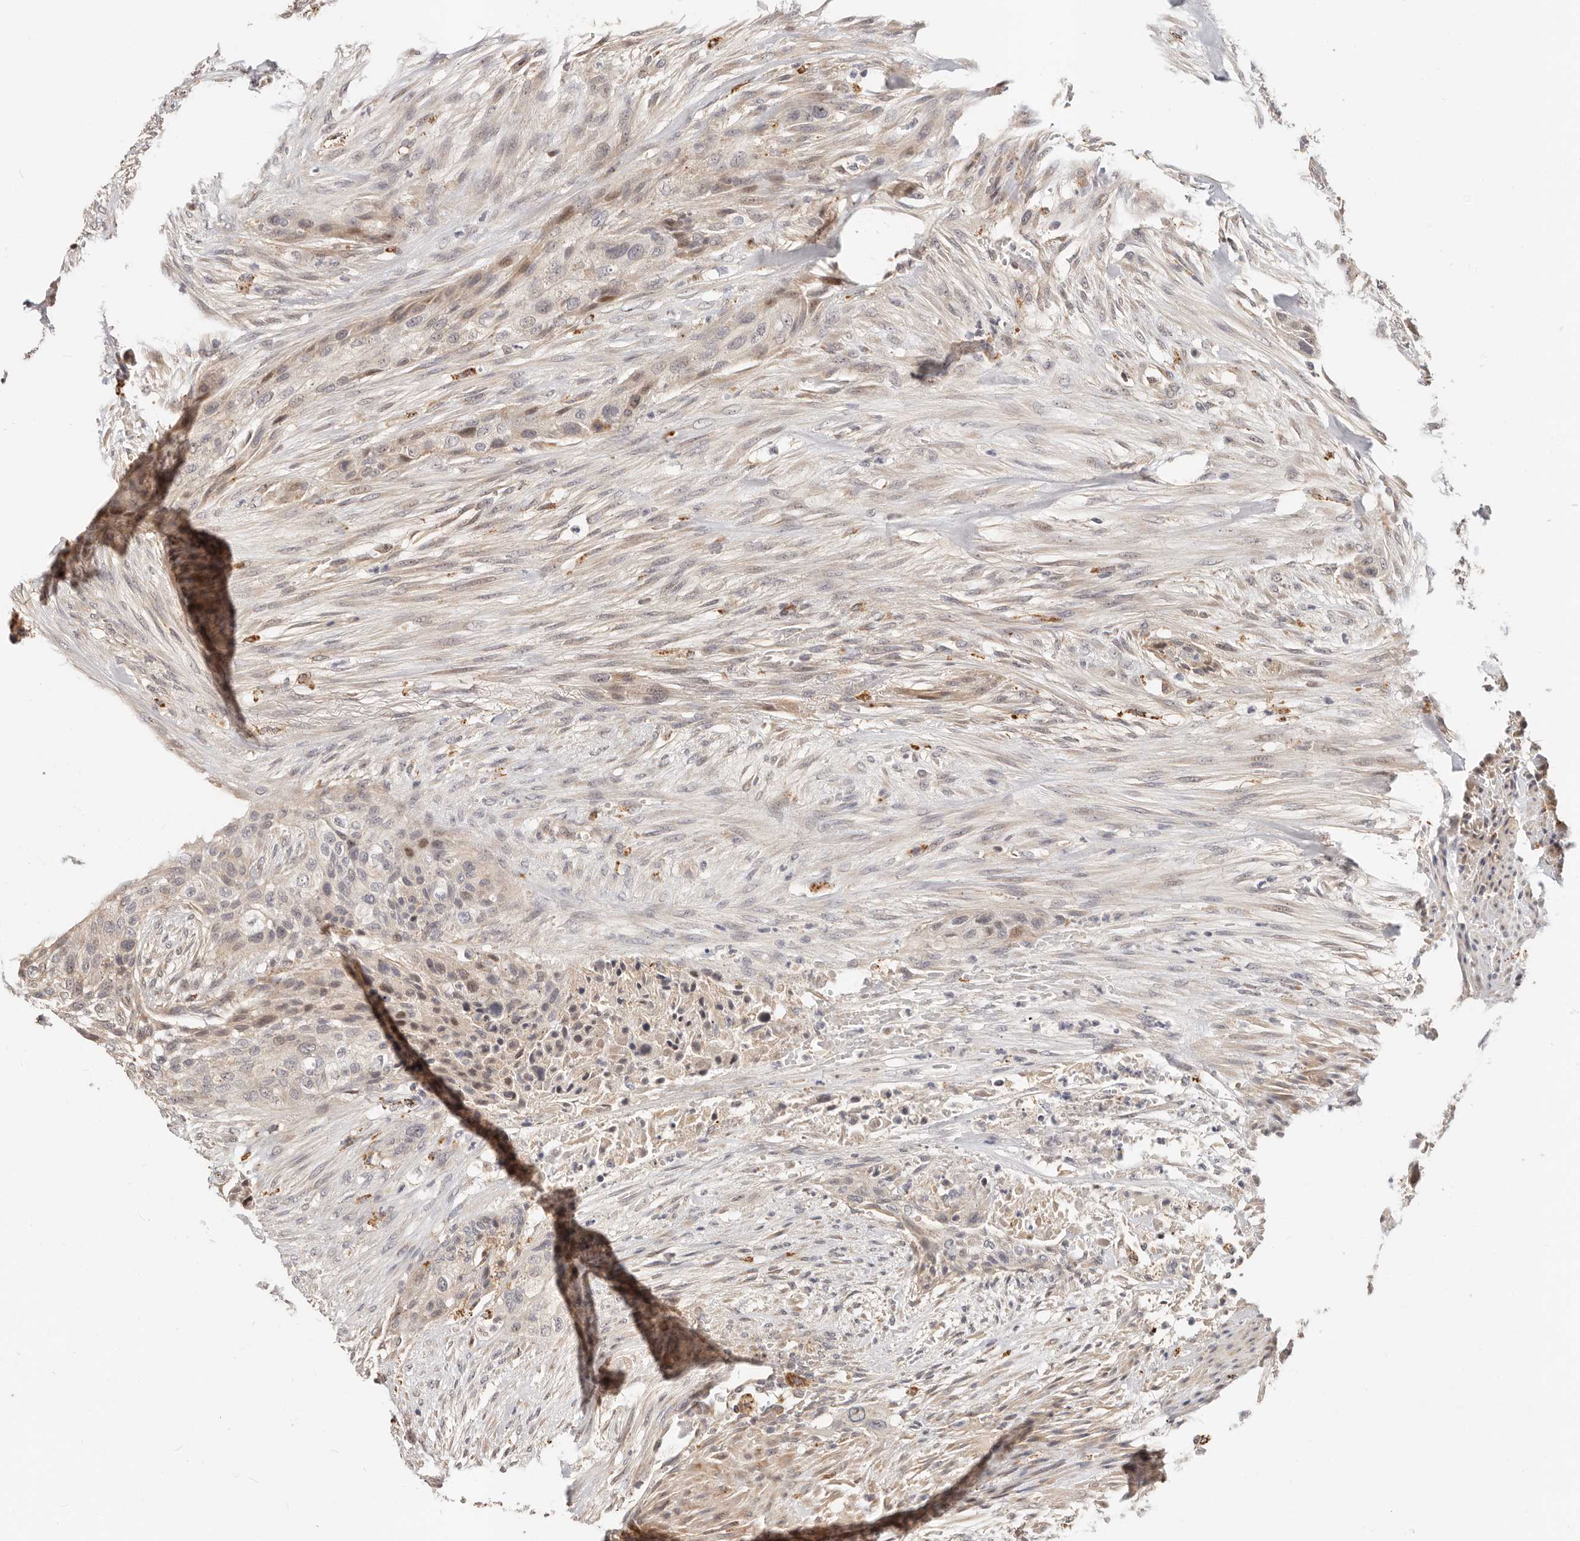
{"staining": {"intensity": "weak", "quantity": "25%-75%", "location": "nuclear"}, "tissue": "urothelial cancer", "cell_type": "Tumor cells", "image_type": "cancer", "snomed": [{"axis": "morphology", "description": "Urothelial carcinoma, High grade"}, {"axis": "topography", "description": "Urinary bladder"}], "caption": "Urothelial cancer stained for a protein demonstrates weak nuclear positivity in tumor cells.", "gene": "ZRANB1", "patient": {"sex": "male", "age": 35}}